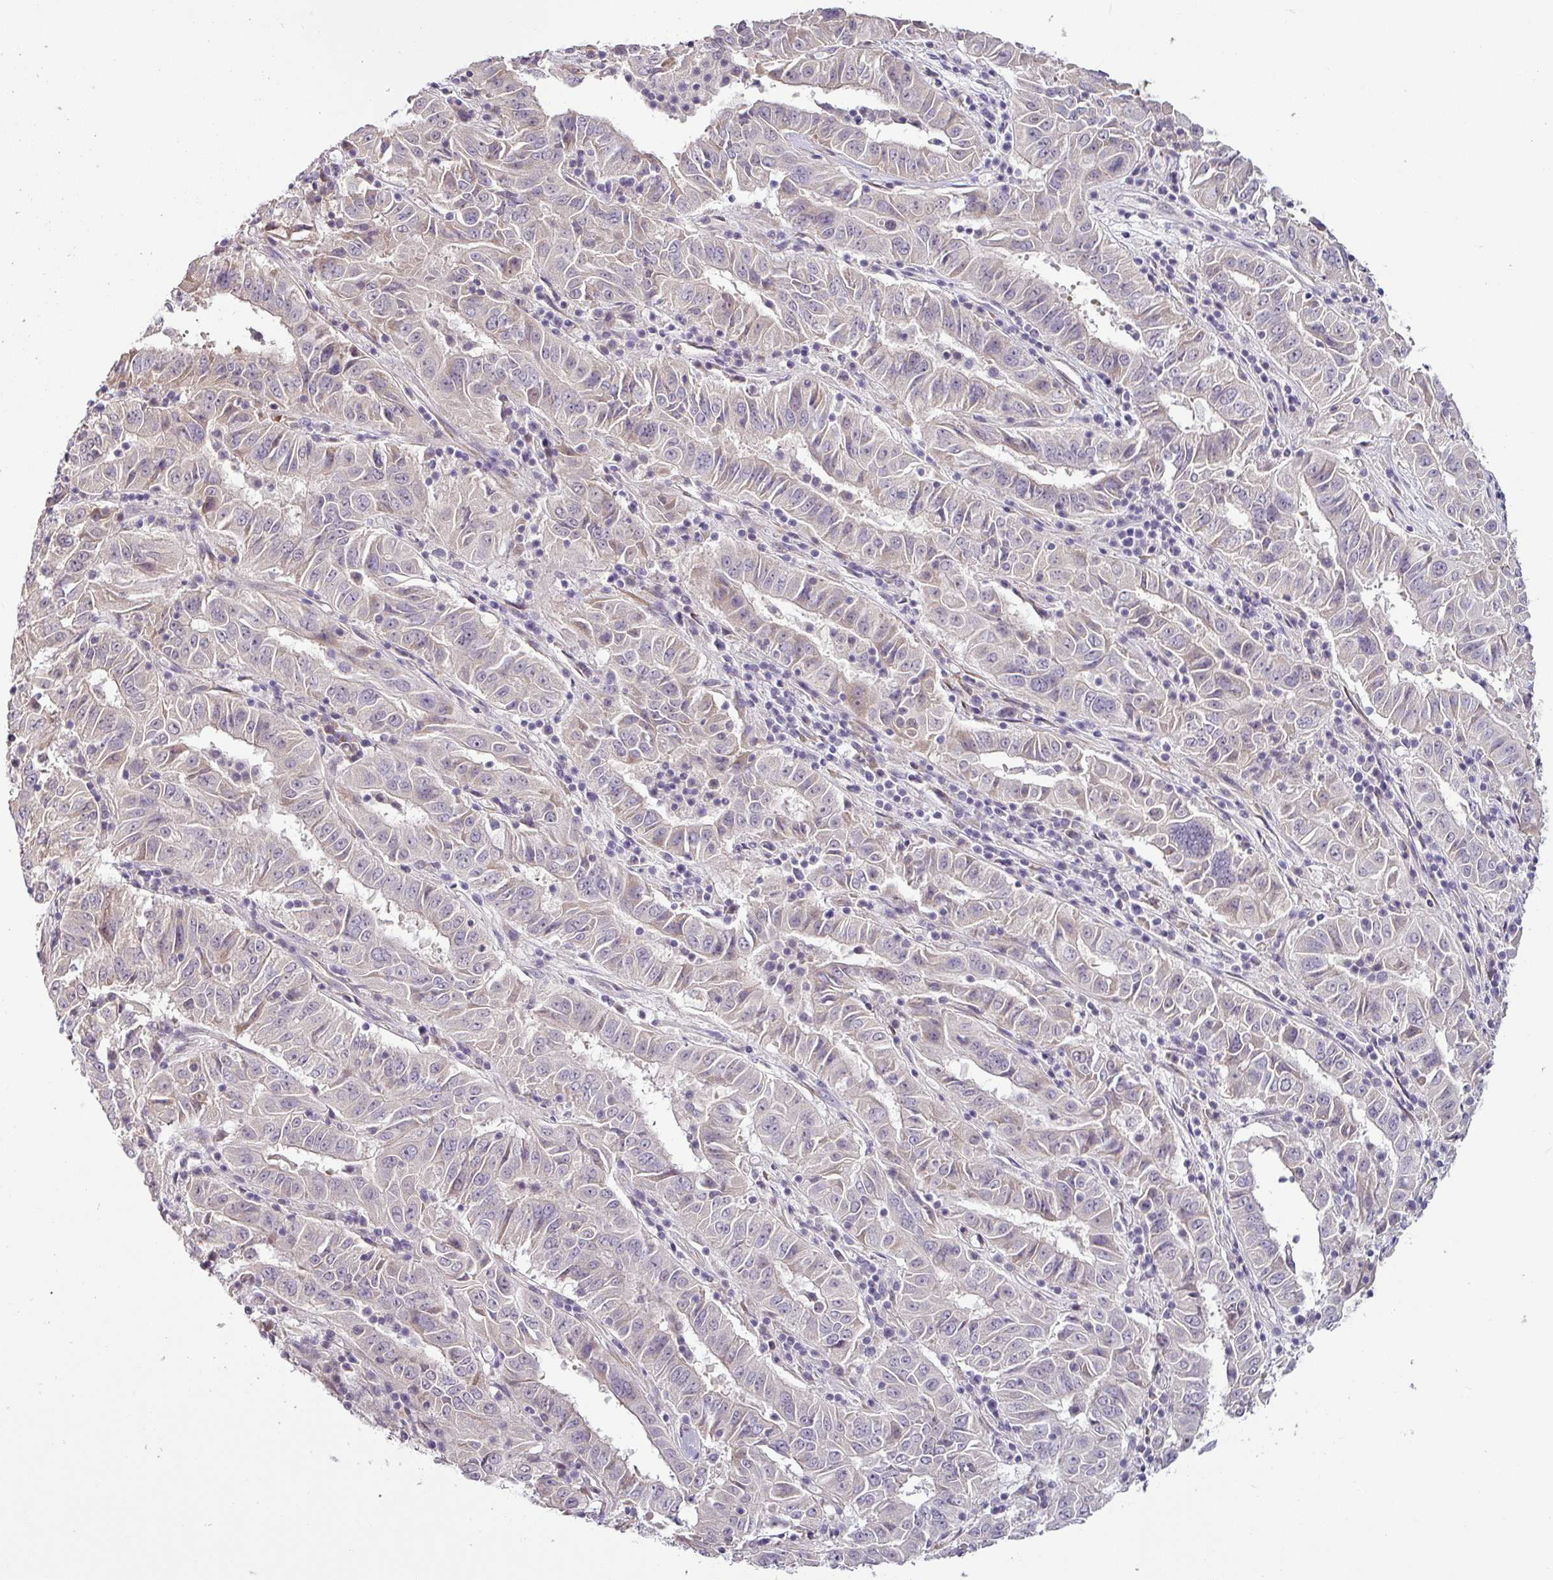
{"staining": {"intensity": "negative", "quantity": "none", "location": "none"}, "tissue": "pancreatic cancer", "cell_type": "Tumor cells", "image_type": "cancer", "snomed": [{"axis": "morphology", "description": "Adenocarcinoma, NOS"}, {"axis": "topography", "description": "Pancreas"}], "caption": "This is a image of immunohistochemistry staining of pancreatic cancer, which shows no staining in tumor cells.", "gene": "OR52D1", "patient": {"sex": "male", "age": 63}}